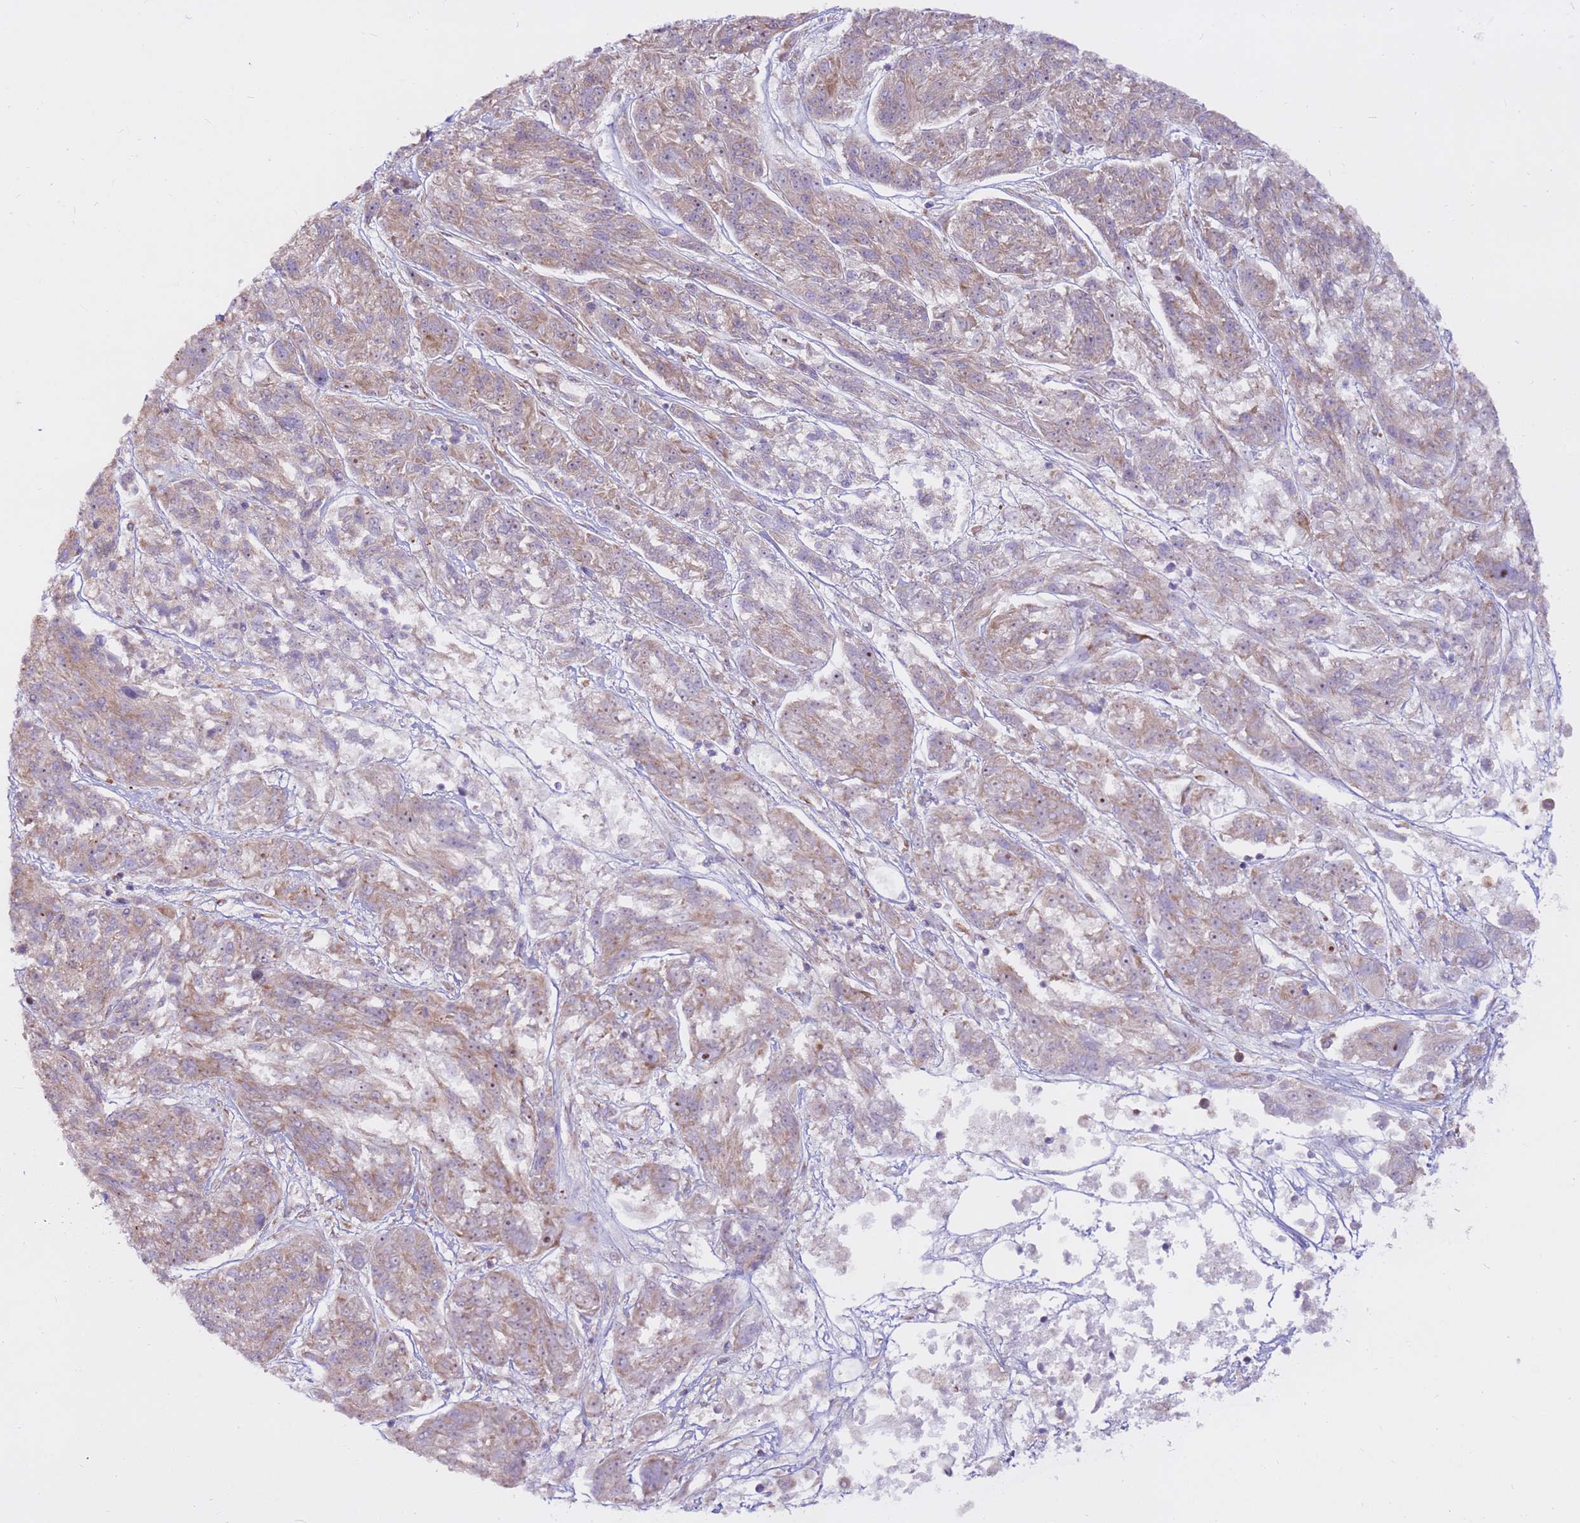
{"staining": {"intensity": "weak", "quantity": ">75%", "location": "cytoplasmic/membranous"}, "tissue": "melanoma", "cell_type": "Tumor cells", "image_type": "cancer", "snomed": [{"axis": "morphology", "description": "Malignant melanoma, NOS"}, {"axis": "topography", "description": "Skin"}], "caption": "The image shows staining of melanoma, revealing weak cytoplasmic/membranous protein positivity (brown color) within tumor cells. (IHC, brightfield microscopy, high magnification).", "gene": "DDX19B", "patient": {"sex": "male", "age": 53}}